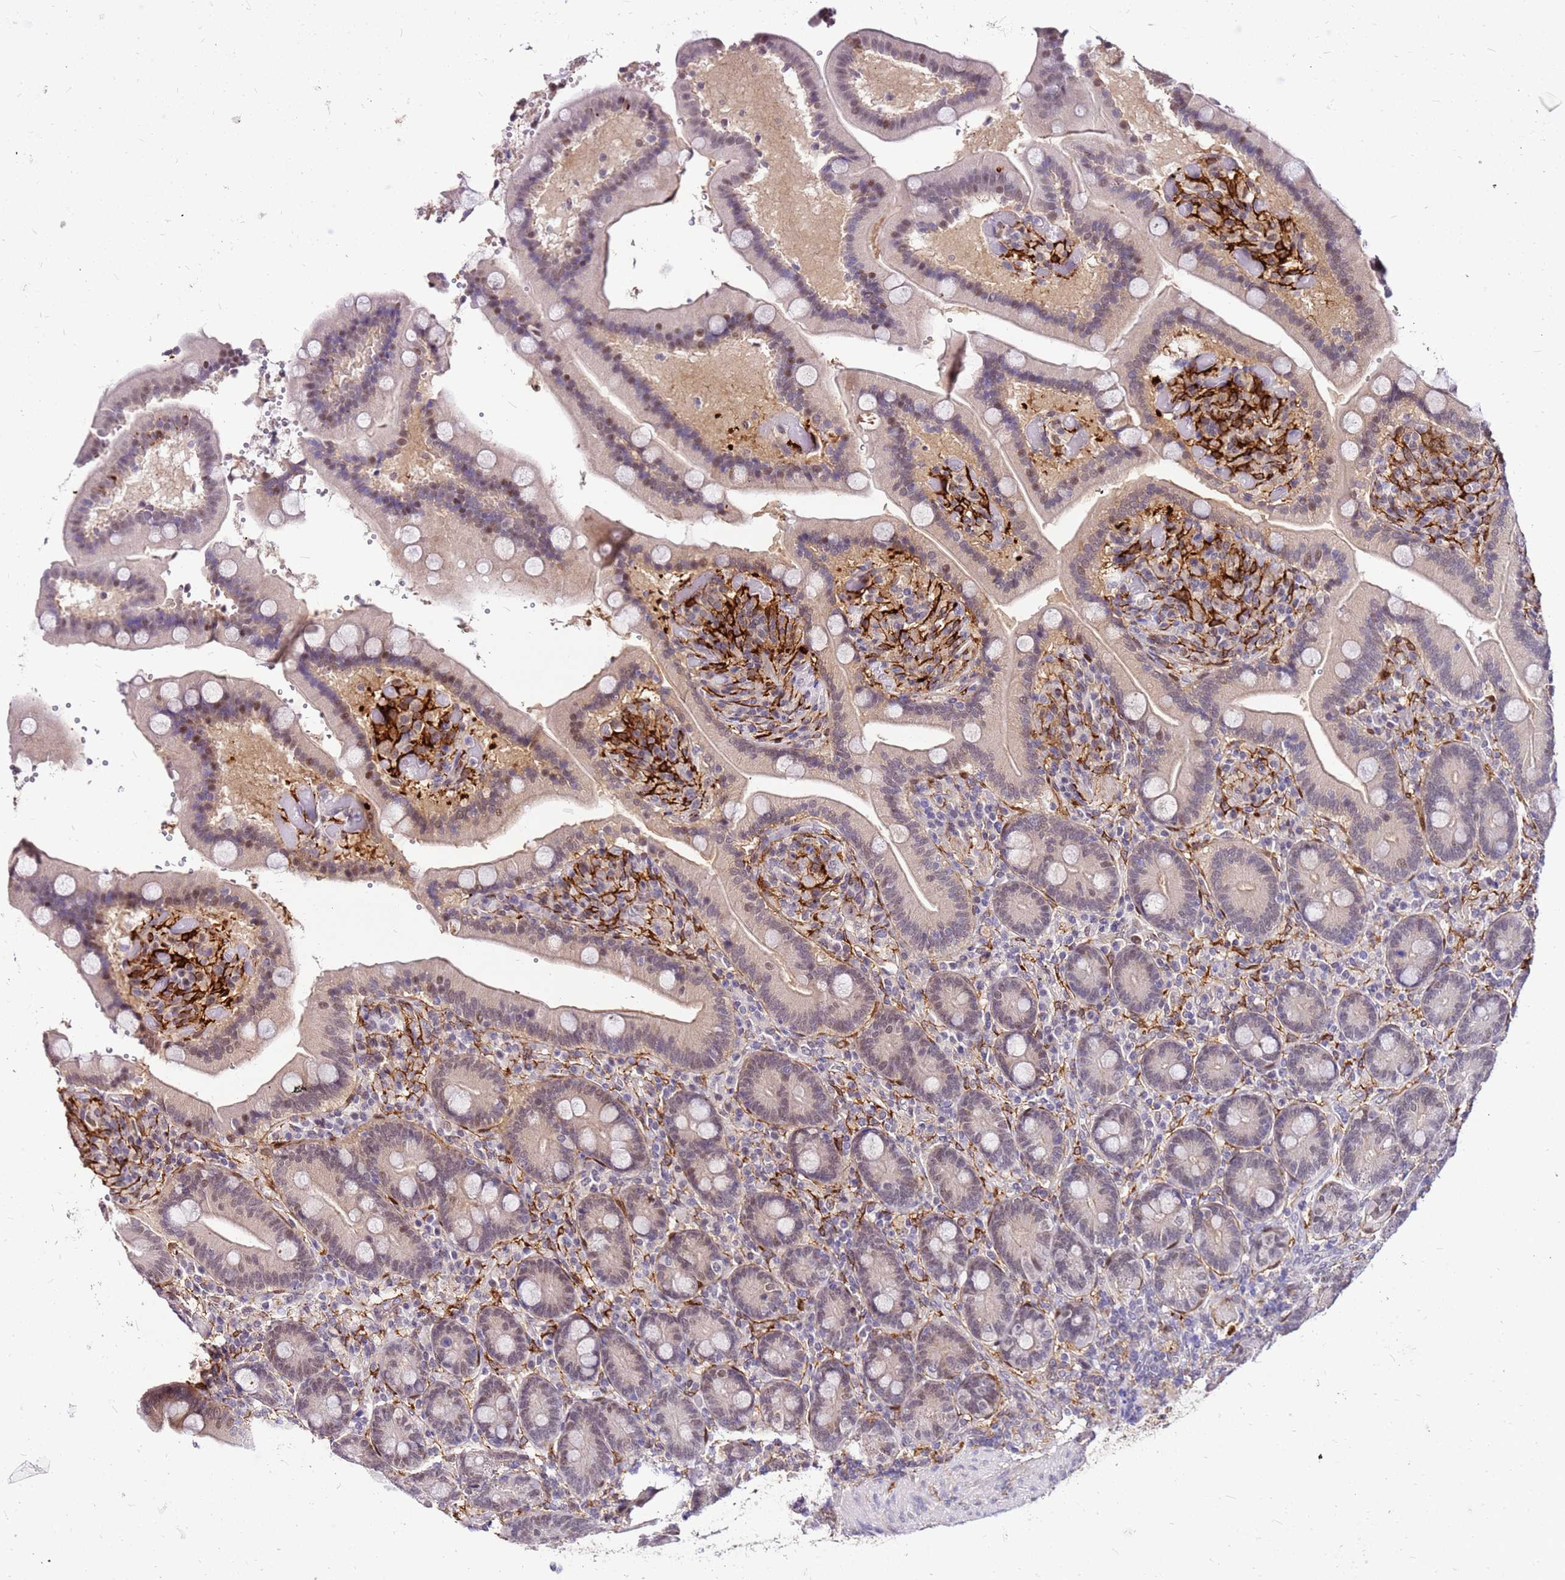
{"staining": {"intensity": "weak", "quantity": "25%-75%", "location": "cytoplasmic/membranous,nuclear"}, "tissue": "duodenum", "cell_type": "Glandular cells", "image_type": "normal", "snomed": [{"axis": "morphology", "description": "Normal tissue, NOS"}, {"axis": "topography", "description": "Duodenum"}], "caption": "This is an image of immunohistochemistry (IHC) staining of unremarkable duodenum, which shows weak expression in the cytoplasmic/membranous,nuclear of glandular cells.", "gene": "ALDH1A3", "patient": {"sex": "female", "age": 62}}